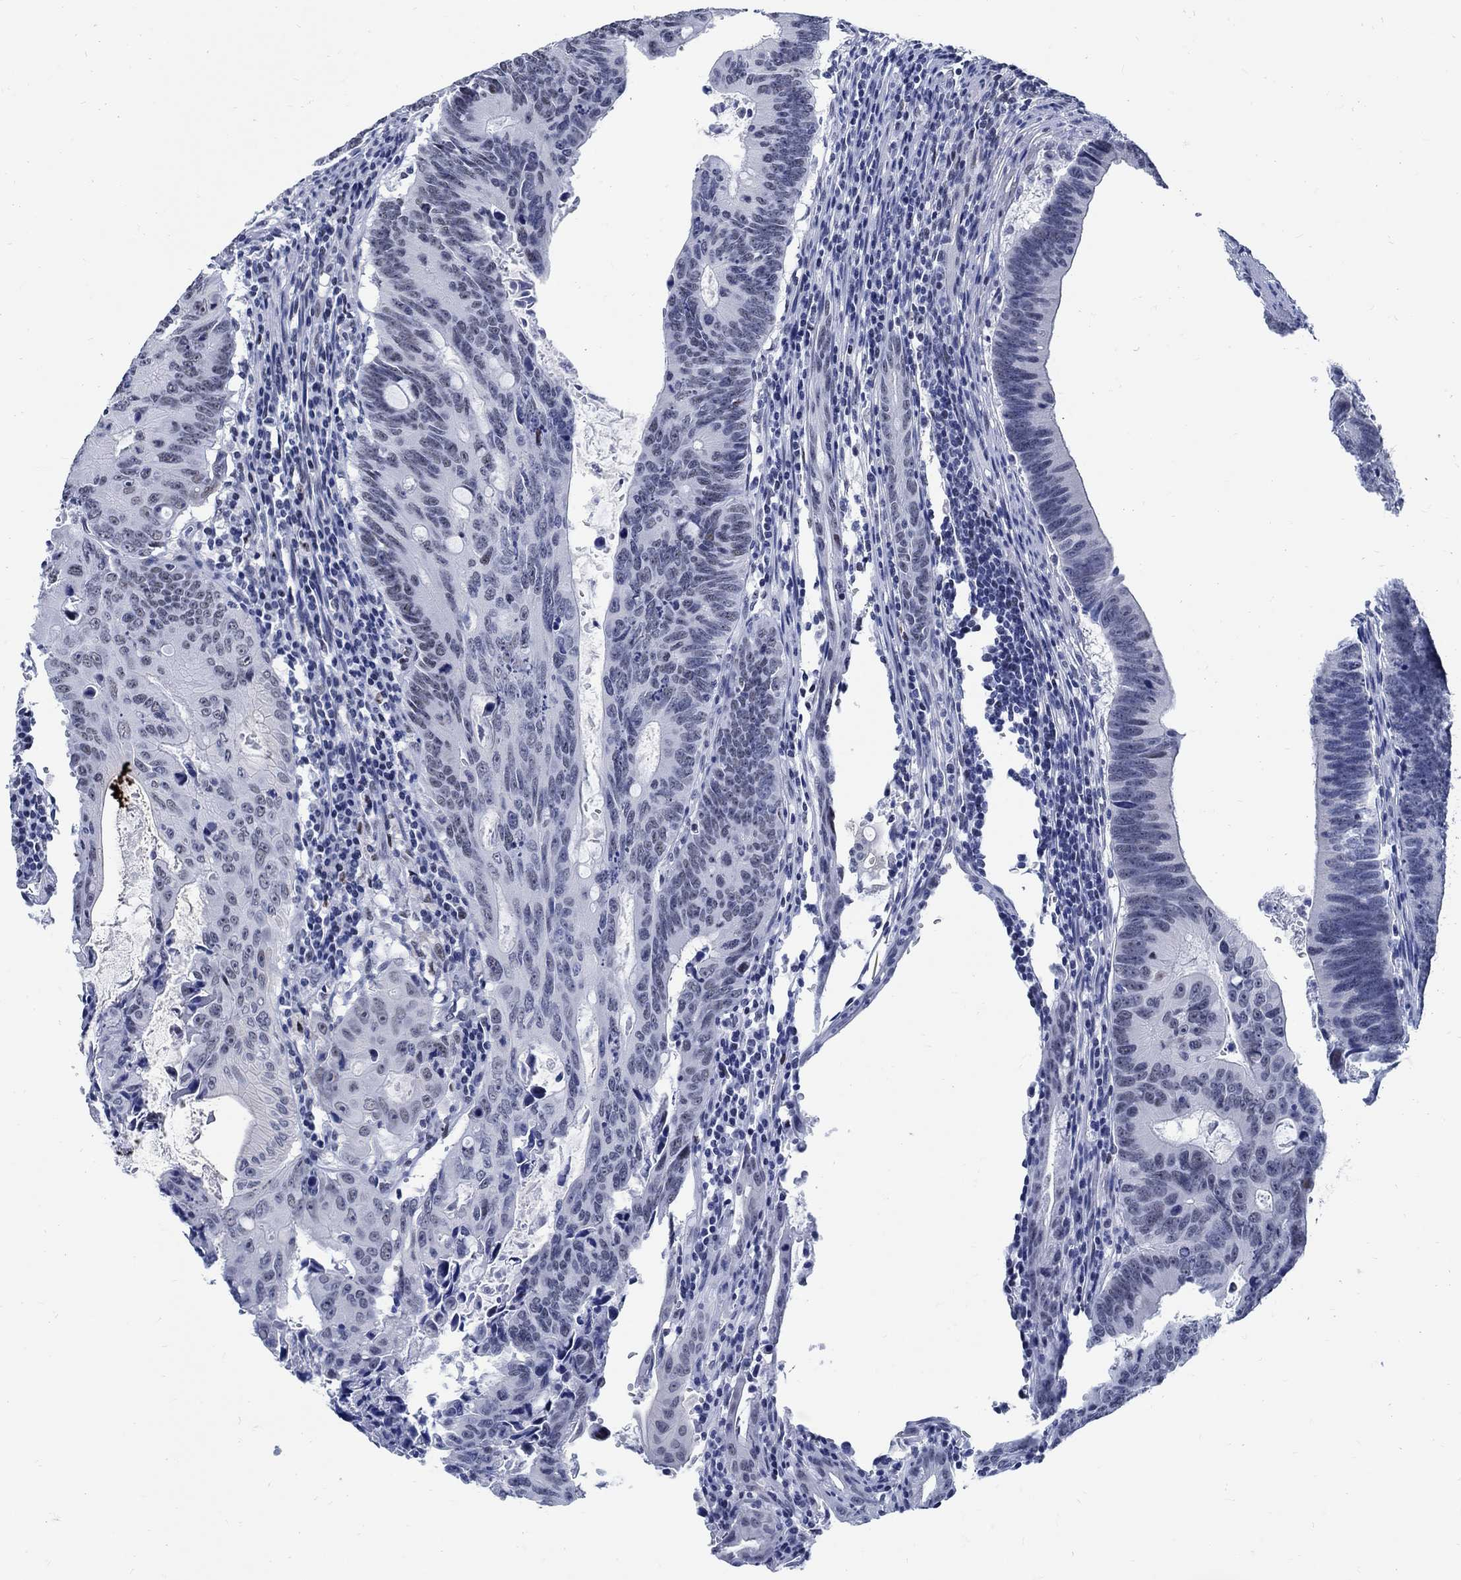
{"staining": {"intensity": "weak", "quantity": "<25%", "location": "nuclear"}, "tissue": "colorectal cancer", "cell_type": "Tumor cells", "image_type": "cancer", "snomed": [{"axis": "morphology", "description": "Adenocarcinoma, NOS"}, {"axis": "topography", "description": "Colon"}], "caption": "DAB (3,3'-diaminobenzidine) immunohistochemical staining of human colorectal cancer (adenocarcinoma) displays no significant expression in tumor cells.", "gene": "DLK1", "patient": {"sex": "female", "age": 87}}